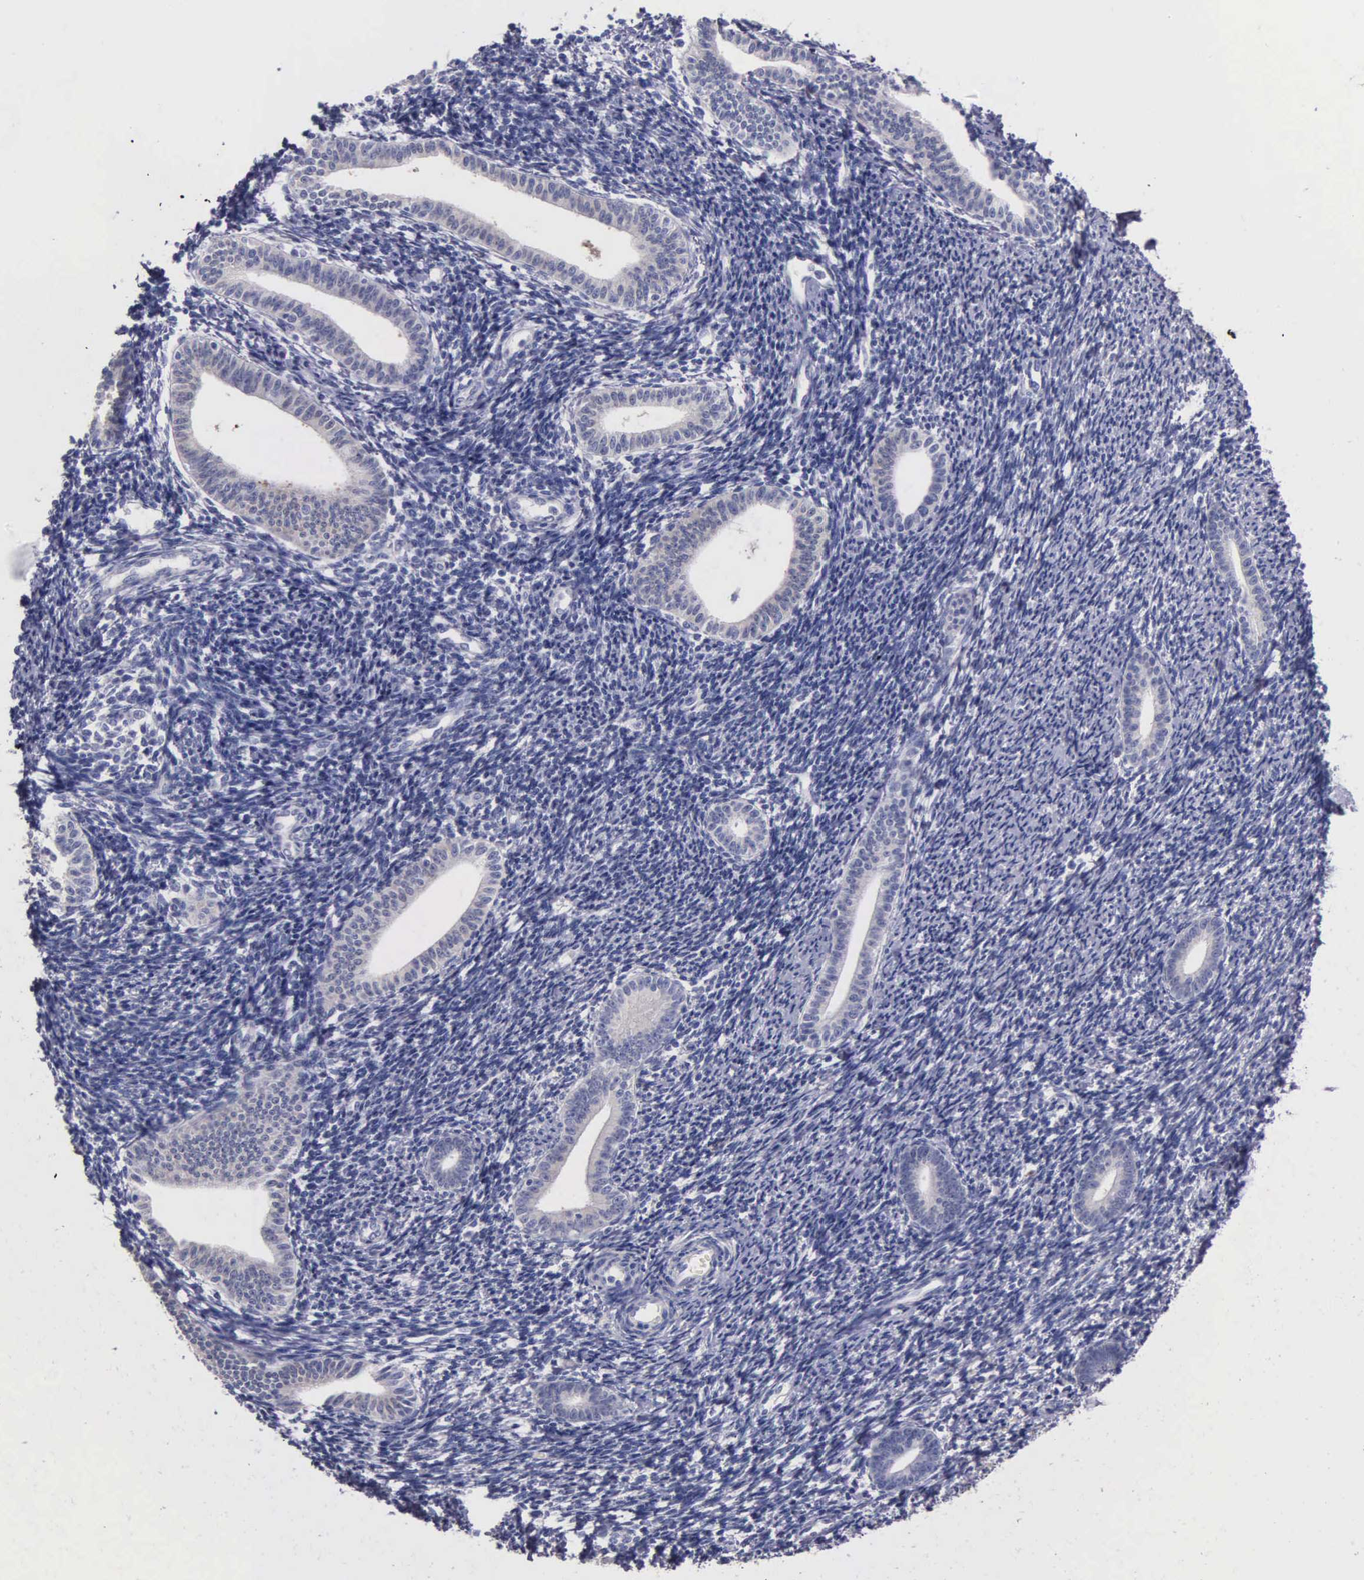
{"staining": {"intensity": "negative", "quantity": "none", "location": "none"}, "tissue": "endometrium", "cell_type": "Cells in endometrial stroma", "image_type": "normal", "snomed": [{"axis": "morphology", "description": "Normal tissue, NOS"}, {"axis": "topography", "description": "Endometrium"}], "caption": "Cells in endometrial stroma are negative for protein expression in benign human endometrium. (Immunohistochemistry, brightfield microscopy, high magnification).", "gene": "GSTT2B", "patient": {"sex": "female", "age": 52}}